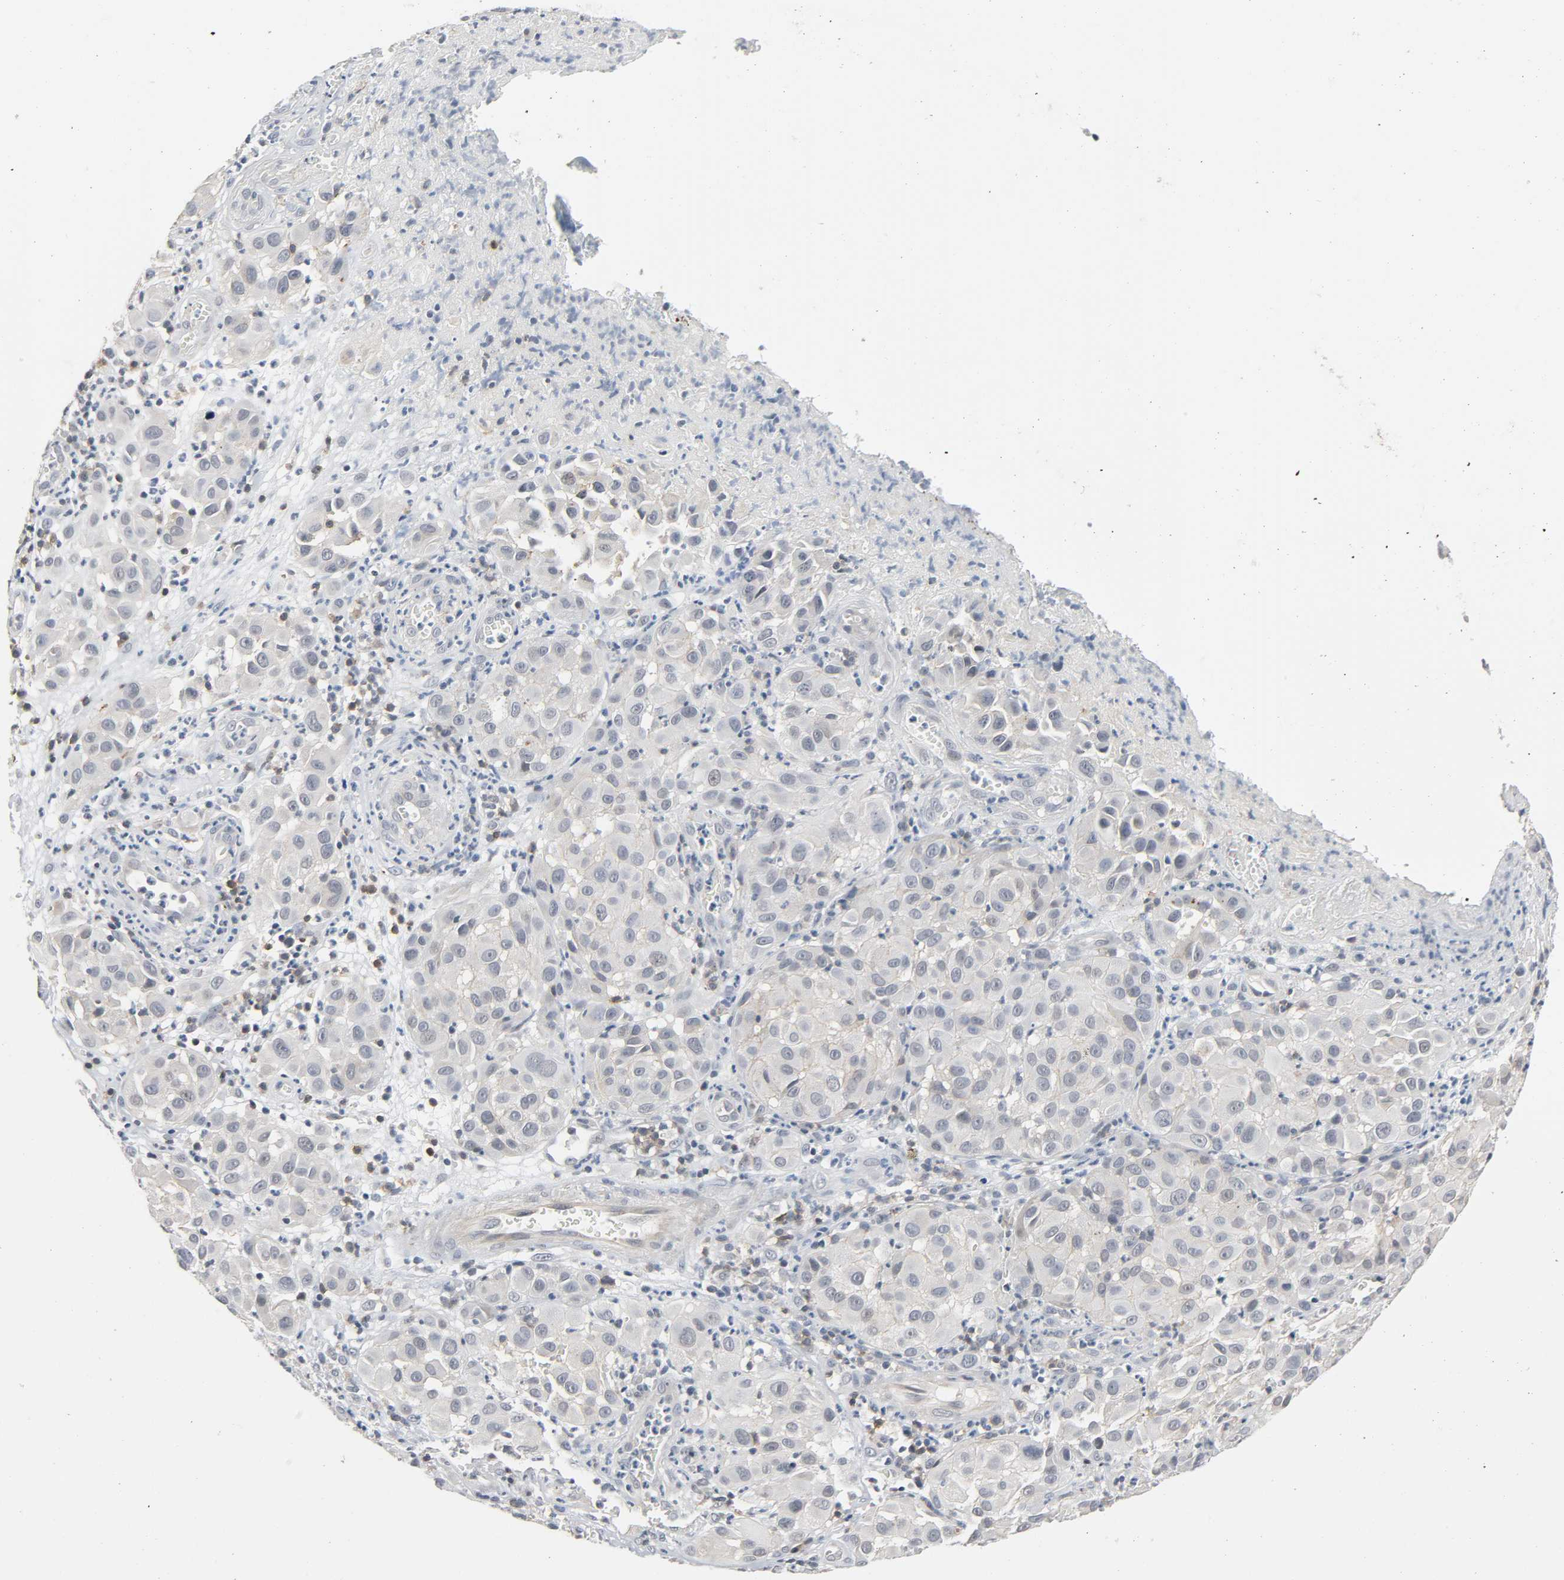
{"staining": {"intensity": "negative", "quantity": "none", "location": "none"}, "tissue": "melanoma", "cell_type": "Tumor cells", "image_type": "cancer", "snomed": [{"axis": "morphology", "description": "Malignant melanoma, NOS"}, {"axis": "topography", "description": "Skin"}], "caption": "Immunohistochemical staining of malignant melanoma shows no significant positivity in tumor cells.", "gene": "CD4", "patient": {"sex": "female", "age": 21}}